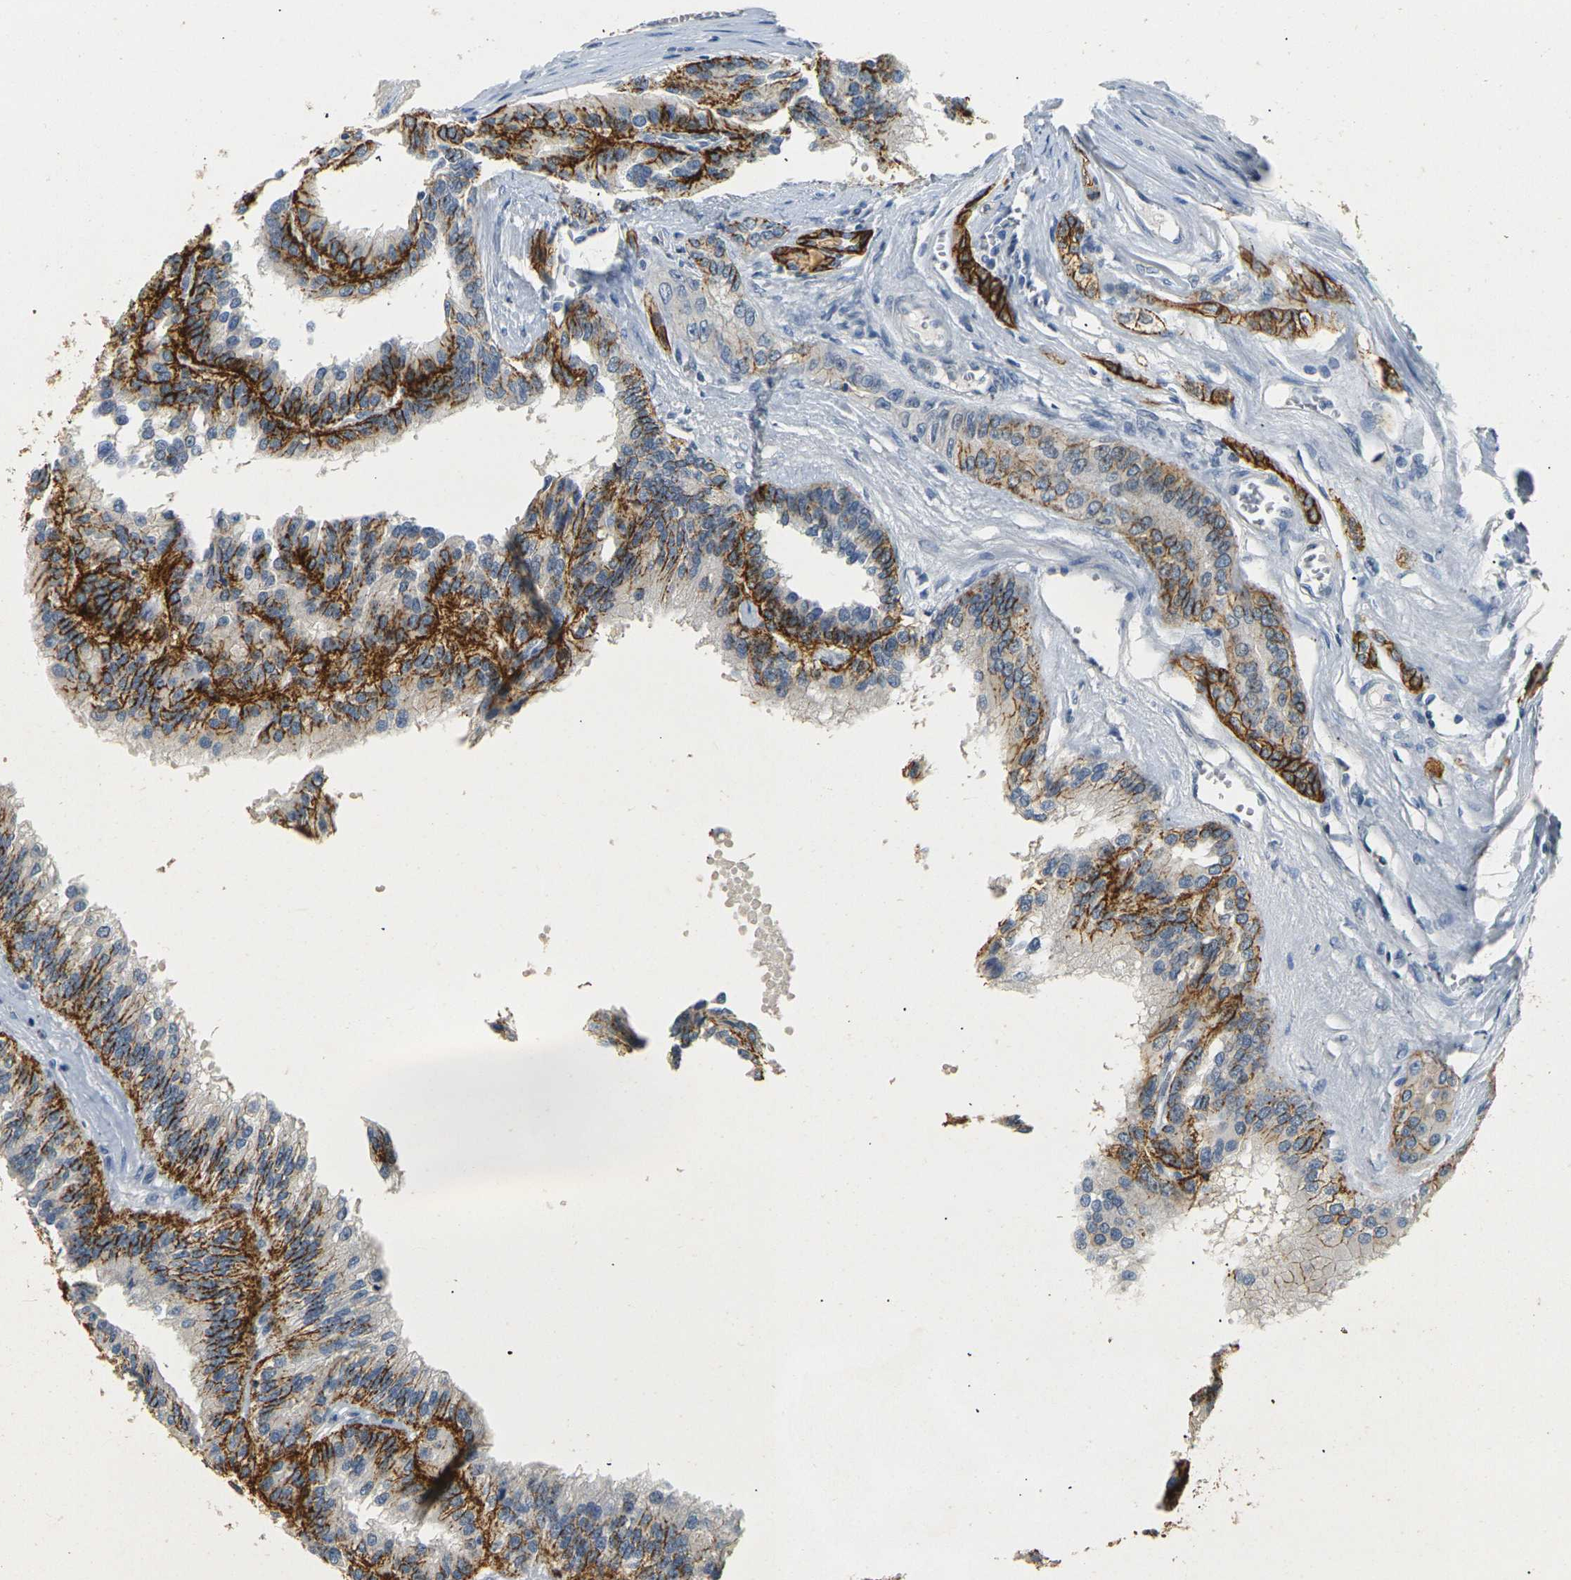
{"staining": {"intensity": "strong", "quantity": ">75%", "location": "cytoplasmic/membranous"}, "tissue": "renal cancer", "cell_type": "Tumor cells", "image_type": "cancer", "snomed": [{"axis": "morphology", "description": "Adenocarcinoma, NOS"}, {"axis": "topography", "description": "Kidney"}], "caption": "Immunohistochemistry (IHC) (DAB (3,3'-diaminobenzidine)) staining of adenocarcinoma (renal) shows strong cytoplasmic/membranous protein staining in approximately >75% of tumor cells.", "gene": "CLDN7", "patient": {"sex": "male", "age": 46}}